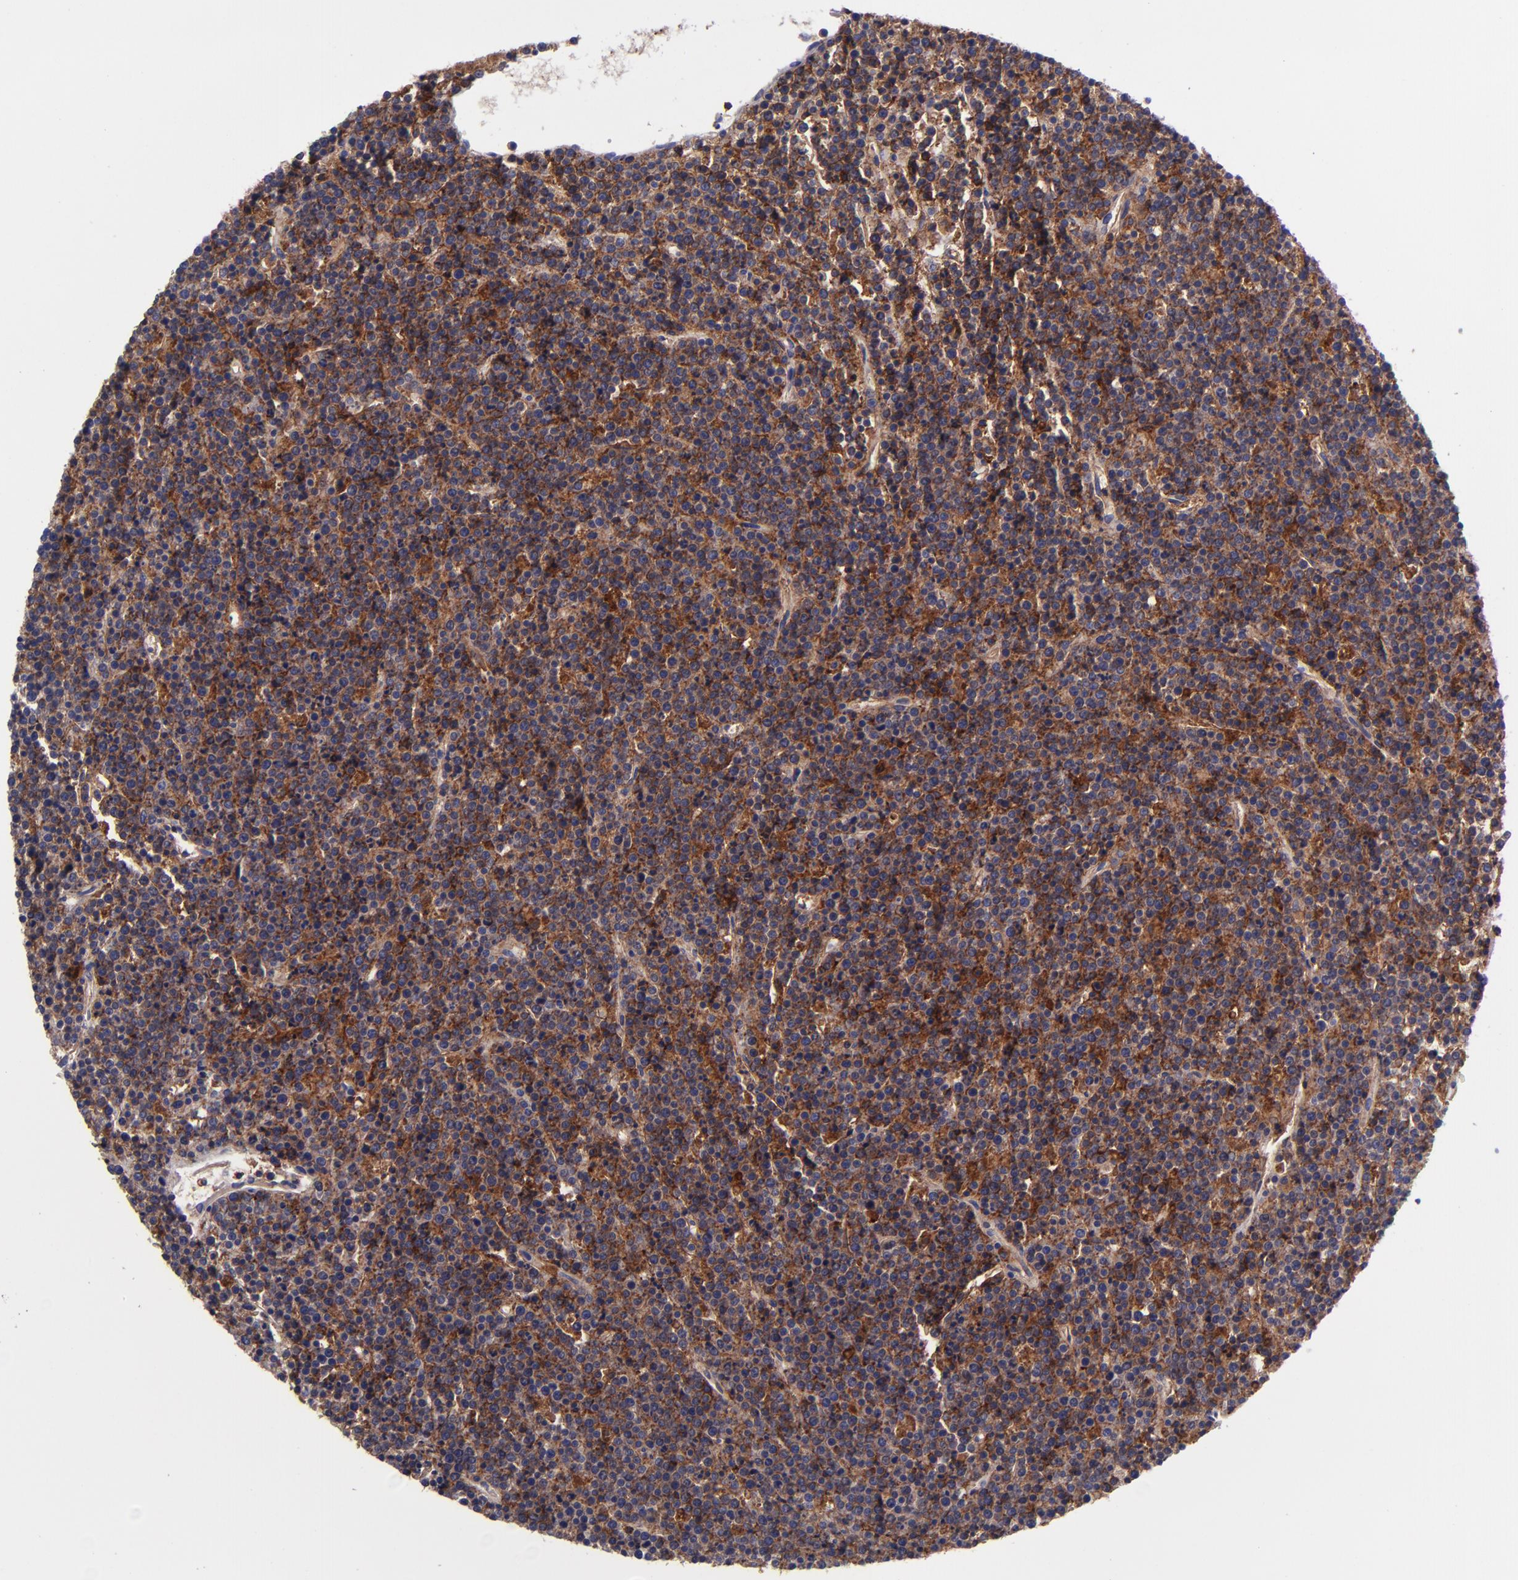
{"staining": {"intensity": "strong", "quantity": ">75%", "location": "cytoplasmic/membranous"}, "tissue": "lymphoma", "cell_type": "Tumor cells", "image_type": "cancer", "snomed": [{"axis": "morphology", "description": "Malignant lymphoma, non-Hodgkin's type, High grade"}, {"axis": "topography", "description": "Ovary"}], "caption": "Human lymphoma stained with a protein marker displays strong staining in tumor cells.", "gene": "ICAM3", "patient": {"sex": "female", "age": 56}}